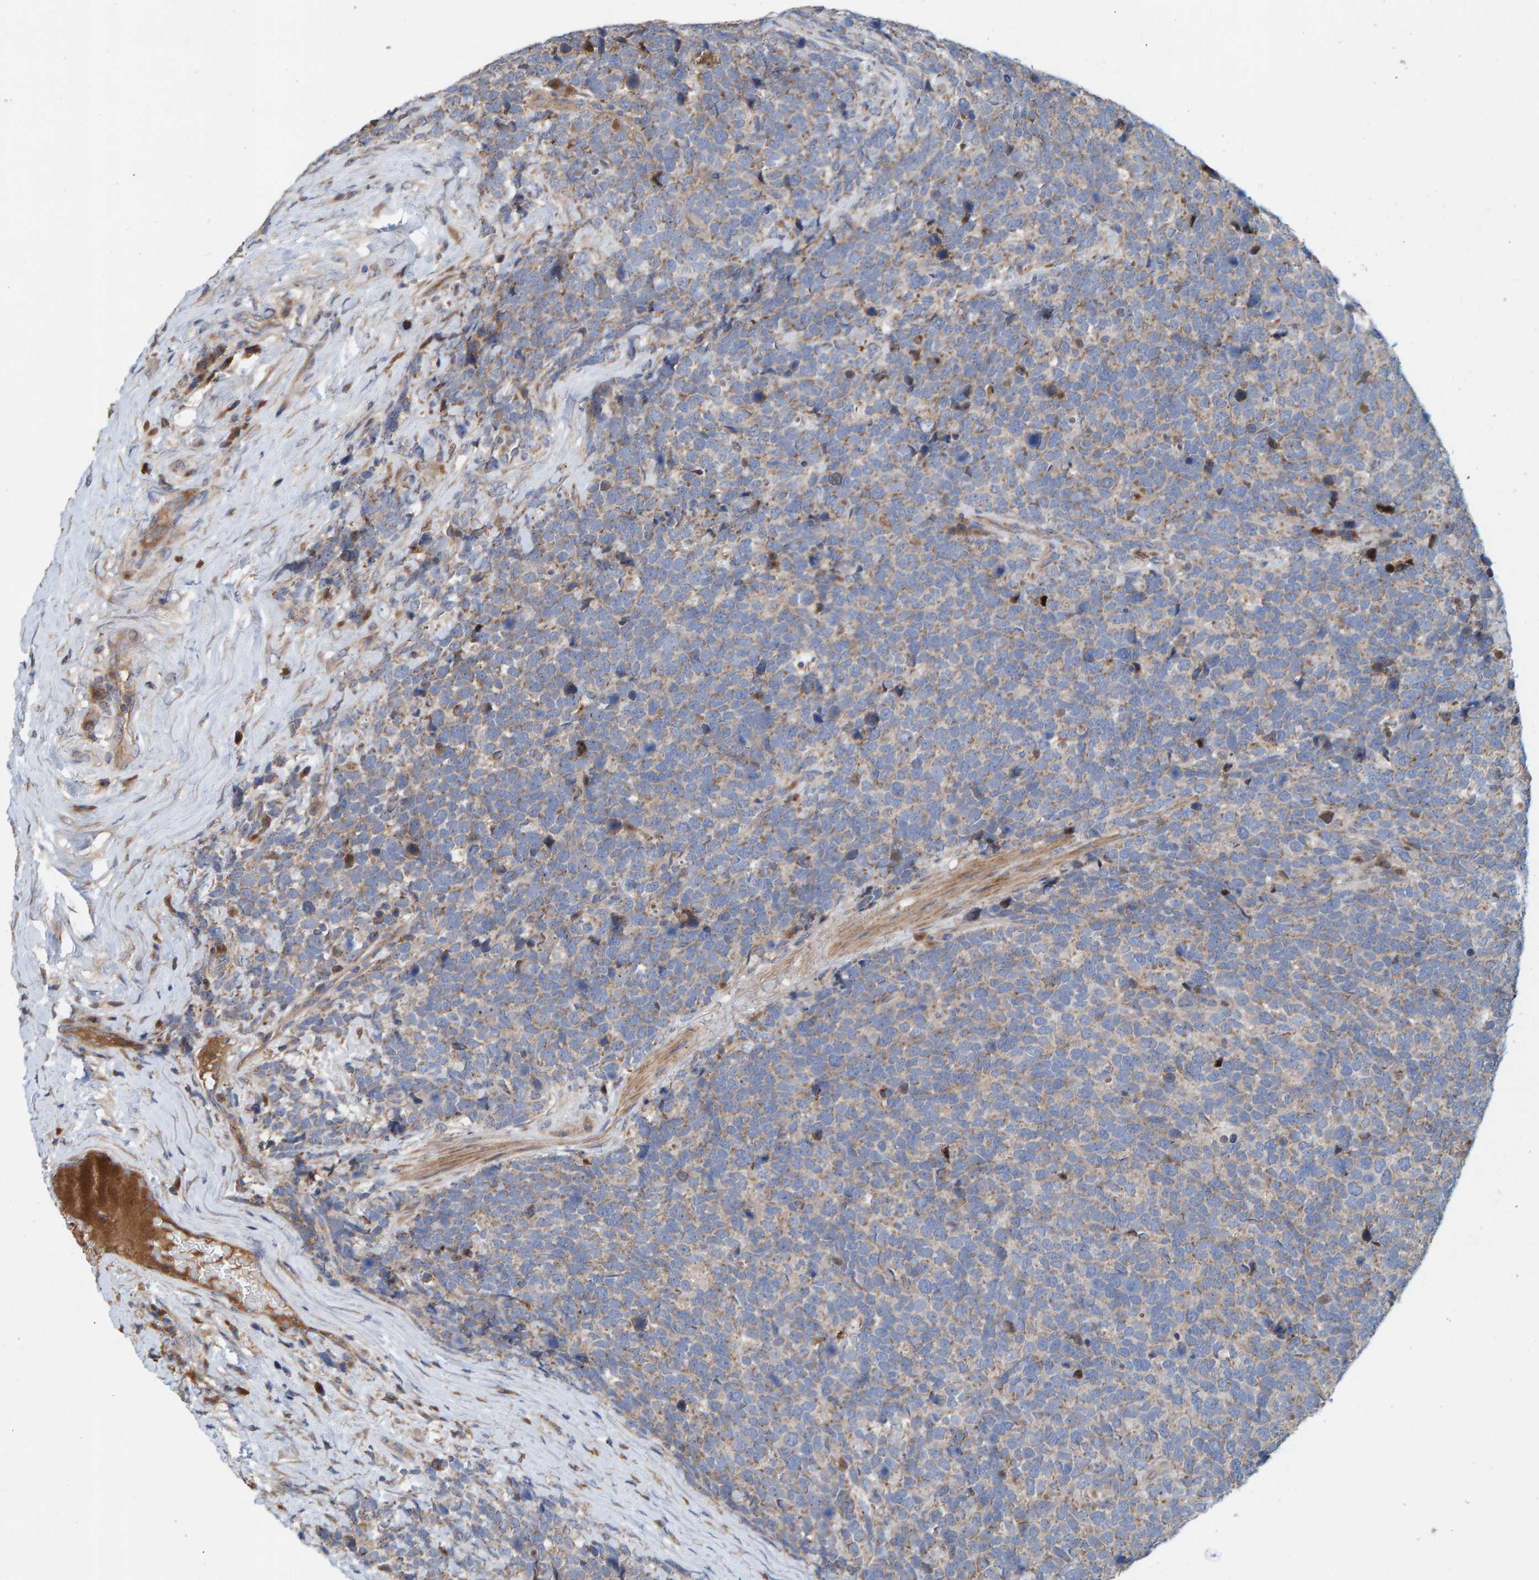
{"staining": {"intensity": "weak", "quantity": ">75%", "location": "cytoplasmic/membranous"}, "tissue": "urothelial cancer", "cell_type": "Tumor cells", "image_type": "cancer", "snomed": [{"axis": "morphology", "description": "Urothelial carcinoma, High grade"}, {"axis": "topography", "description": "Urinary bladder"}], "caption": "About >75% of tumor cells in human urothelial cancer demonstrate weak cytoplasmic/membranous protein positivity as visualized by brown immunohistochemical staining.", "gene": "KIAA0753", "patient": {"sex": "female", "age": 82}}